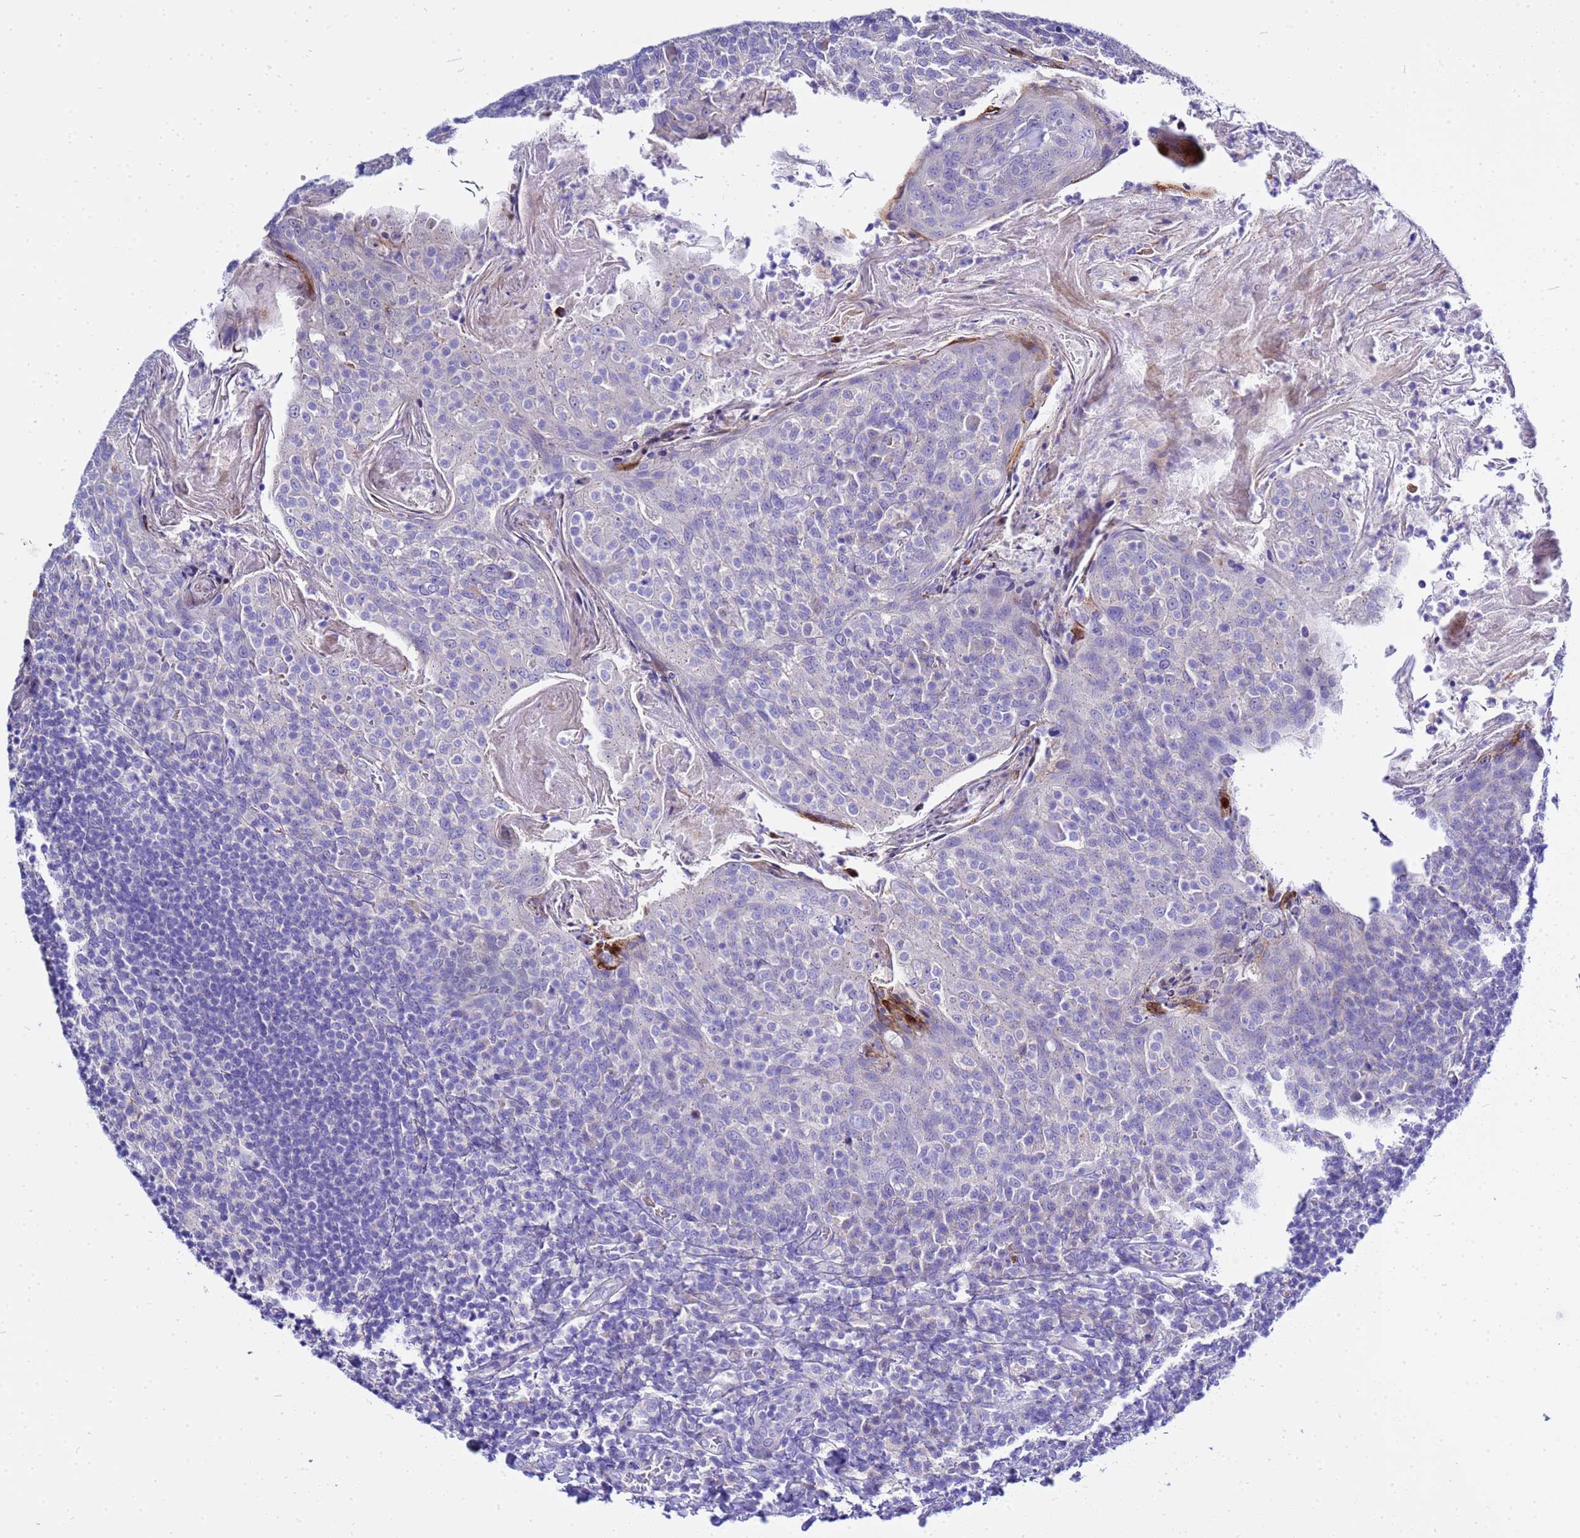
{"staining": {"intensity": "negative", "quantity": "none", "location": "none"}, "tissue": "tonsil", "cell_type": "Germinal center cells", "image_type": "normal", "snomed": [{"axis": "morphology", "description": "Normal tissue, NOS"}, {"axis": "topography", "description": "Tonsil"}], "caption": "Germinal center cells show no significant expression in unremarkable tonsil.", "gene": "USP18", "patient": {"sex": "female", "age": 10}}